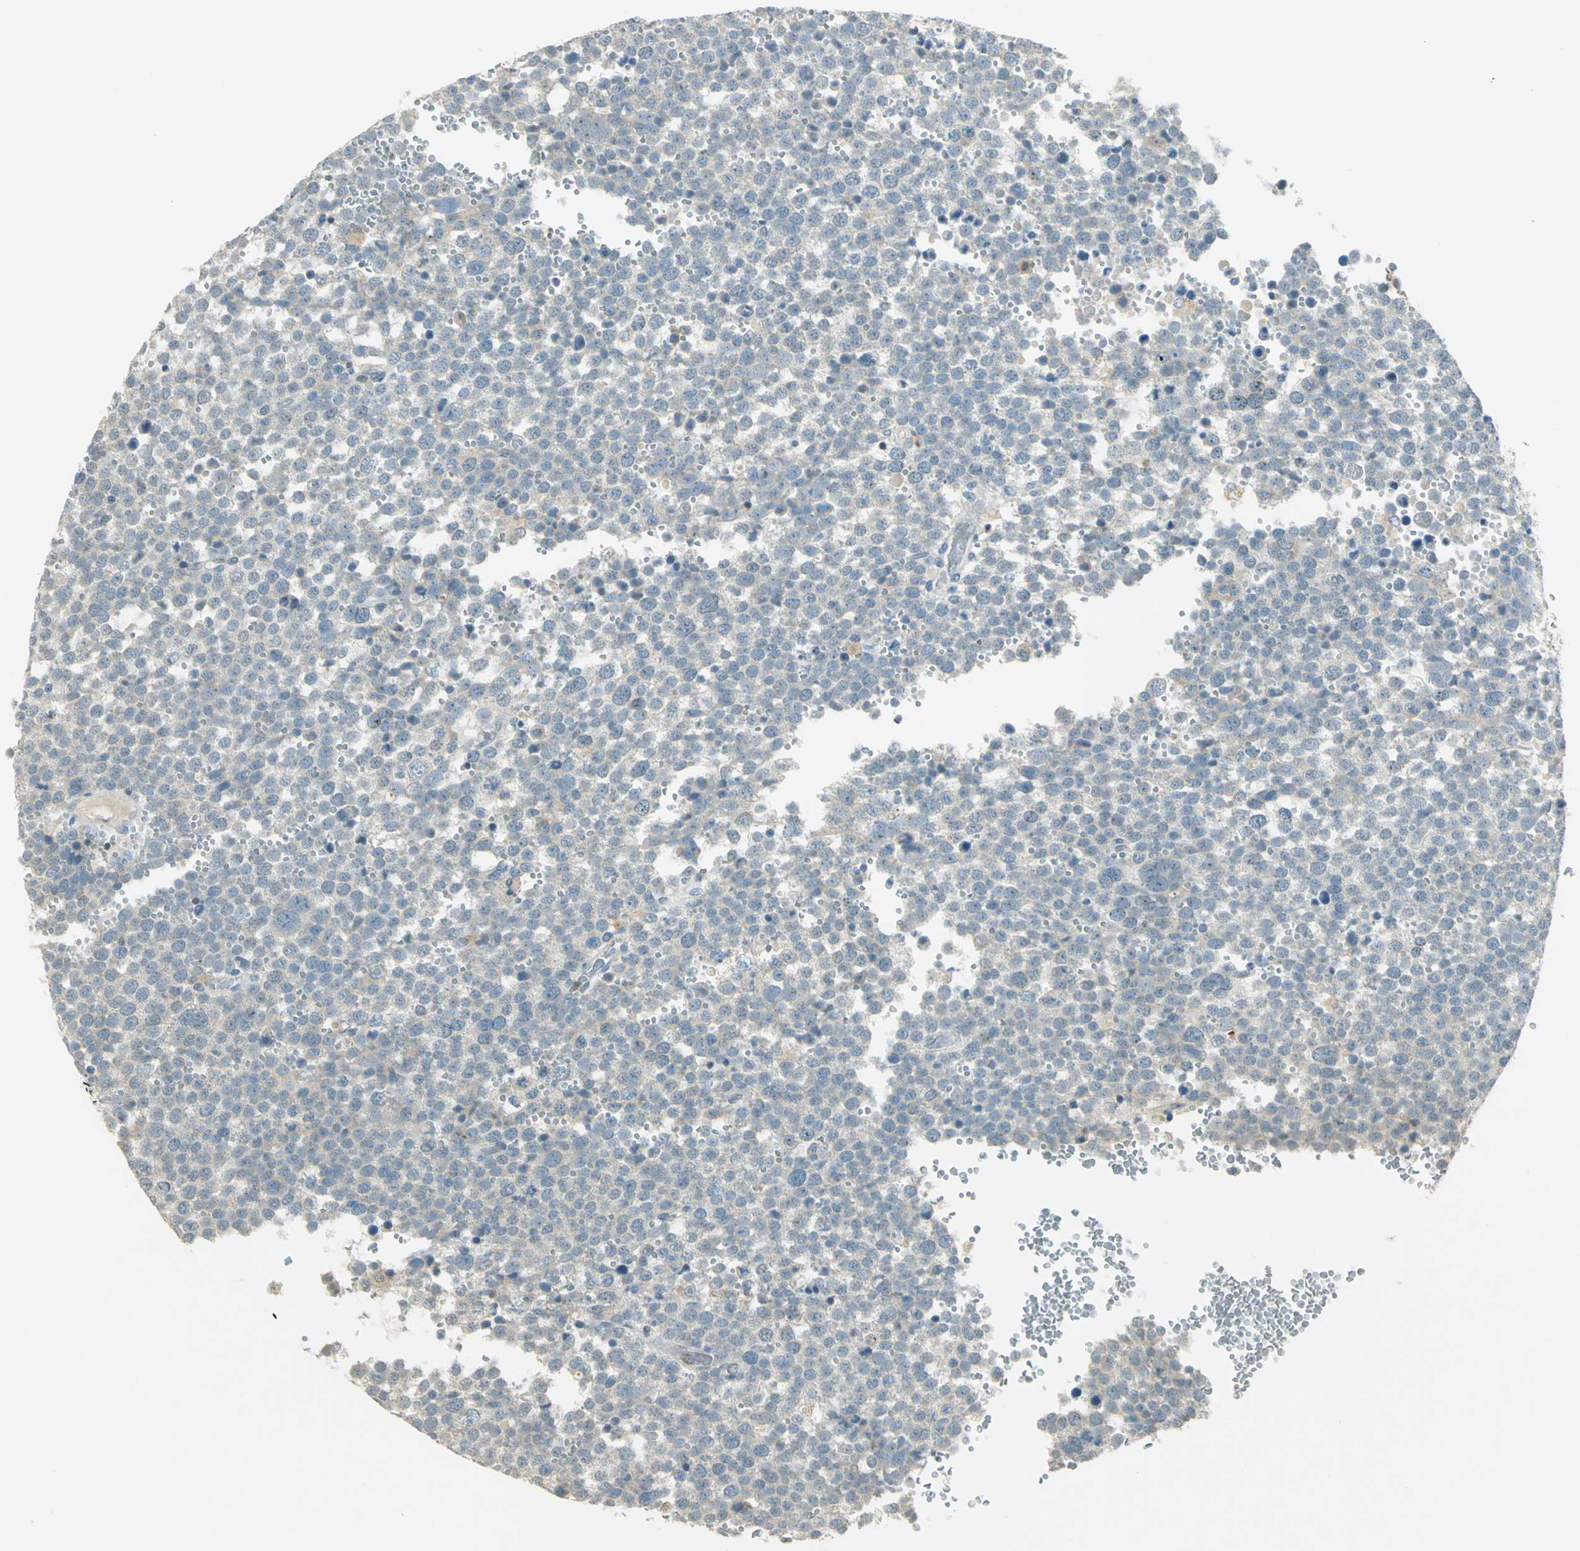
{"staining": {"intensity": "weak", "quantity": "<25%", "location": "cytoplasmic/membranous"}, "tissue": "testis cancer", "cell_type": "Tumor cells", "image_type": "cancer", "snomed": [{"axis": "morphology", "description": "Seminoma, NOS"}, {"axis": "topography", "description": "Testis"}], "caption": "A micrograph of testis cancer (seminoma) stained for a protein shows no brown staining in tumor cells.", "gene": "BIRC2", "patient": {"sex": "male", "age": 71}}